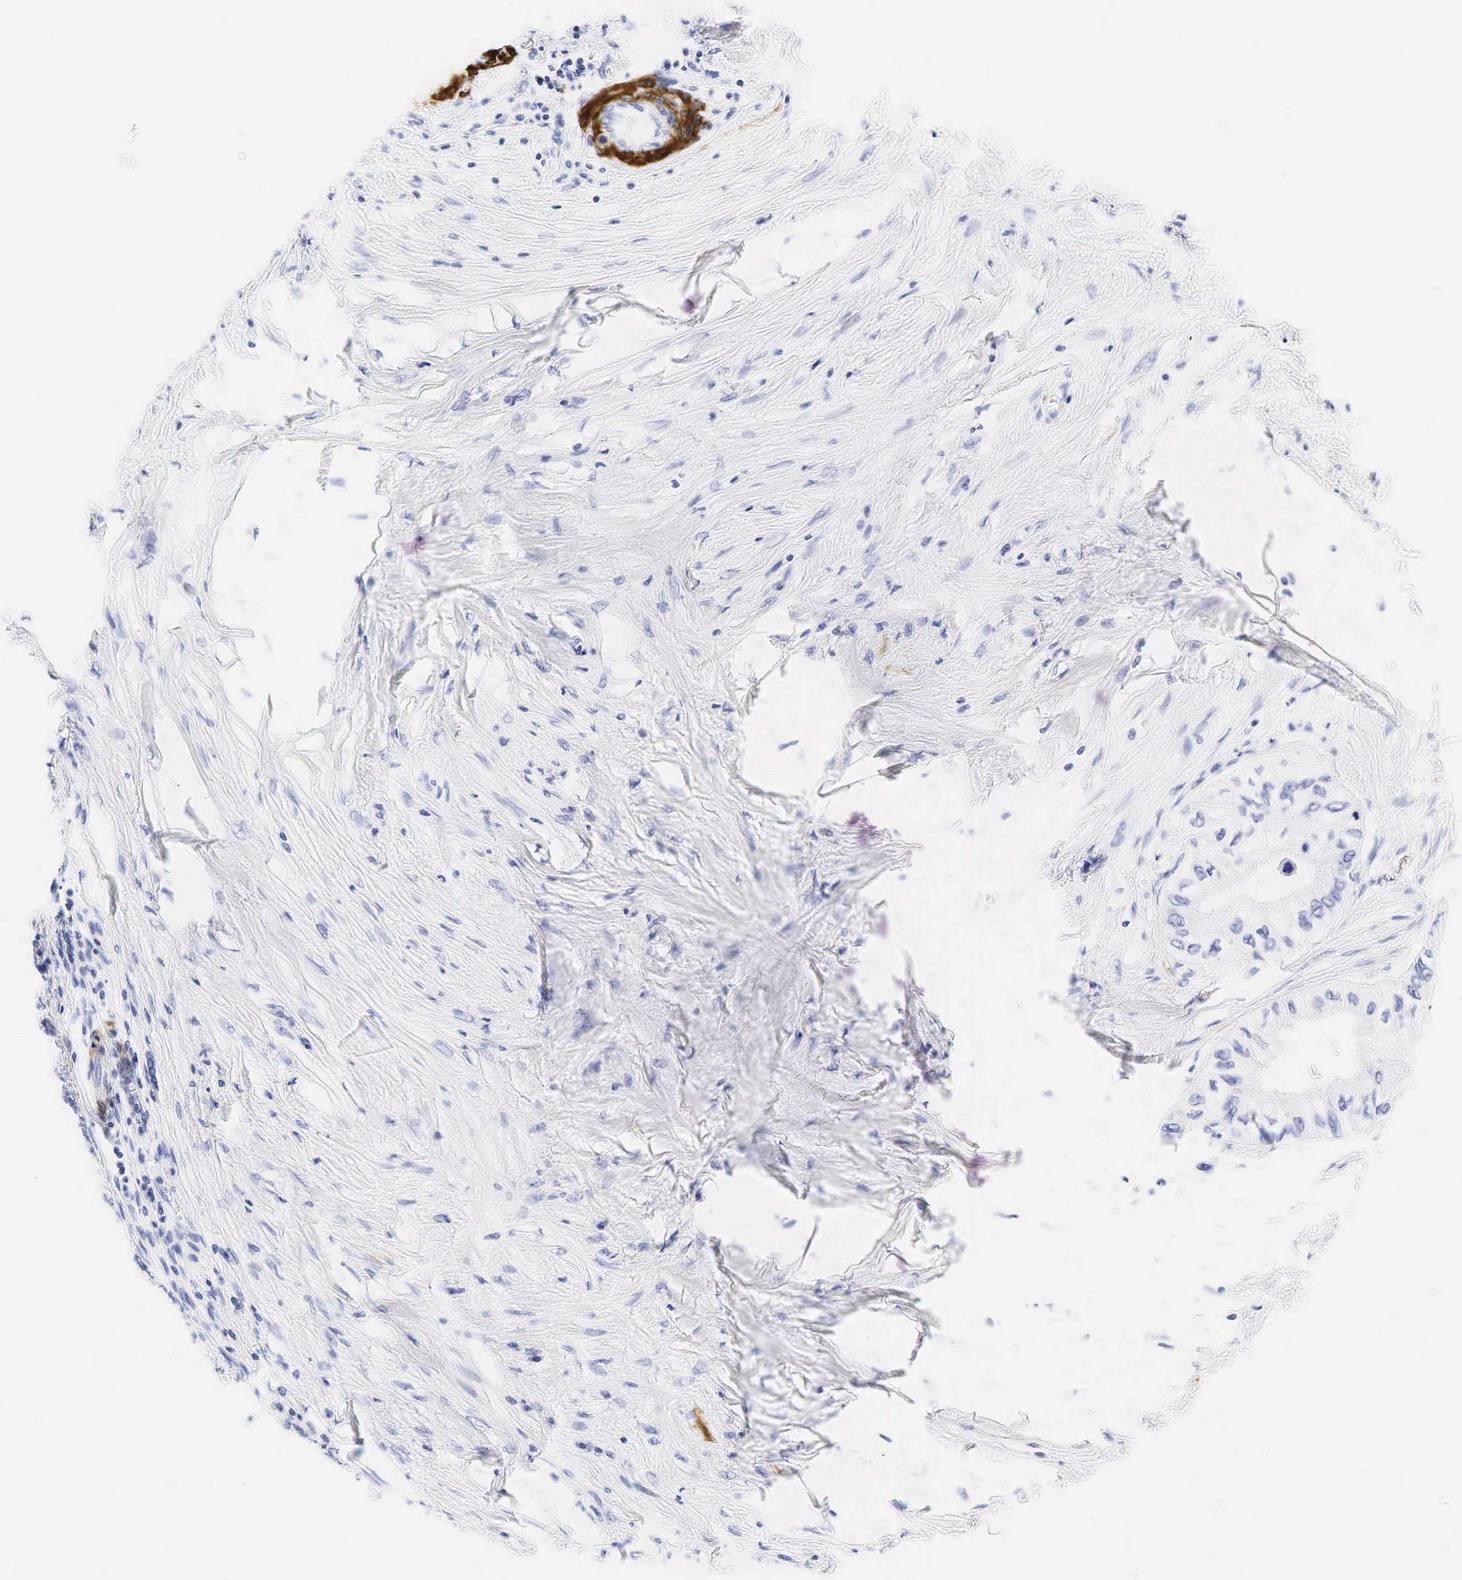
{"staining": {"intensity": "negative", "quantity": "none", "location": "none"}, "tissue": "pancreatic cancer", "cell_type": "Tumor cells", "image_type": "cancer", "snomed": [{"axis": "morphology", "description": "Adenocarcinoma, NOS"}, {"axis": "topography", "description": "Pancreas"}], "caption": "This is an immunohistochemistry (IHC) histopathology image of human pancreatic cancer. There is no positivity in tumor cells.", "gene": "CALD1", "patient": {"sex": "female", "age": 66}}